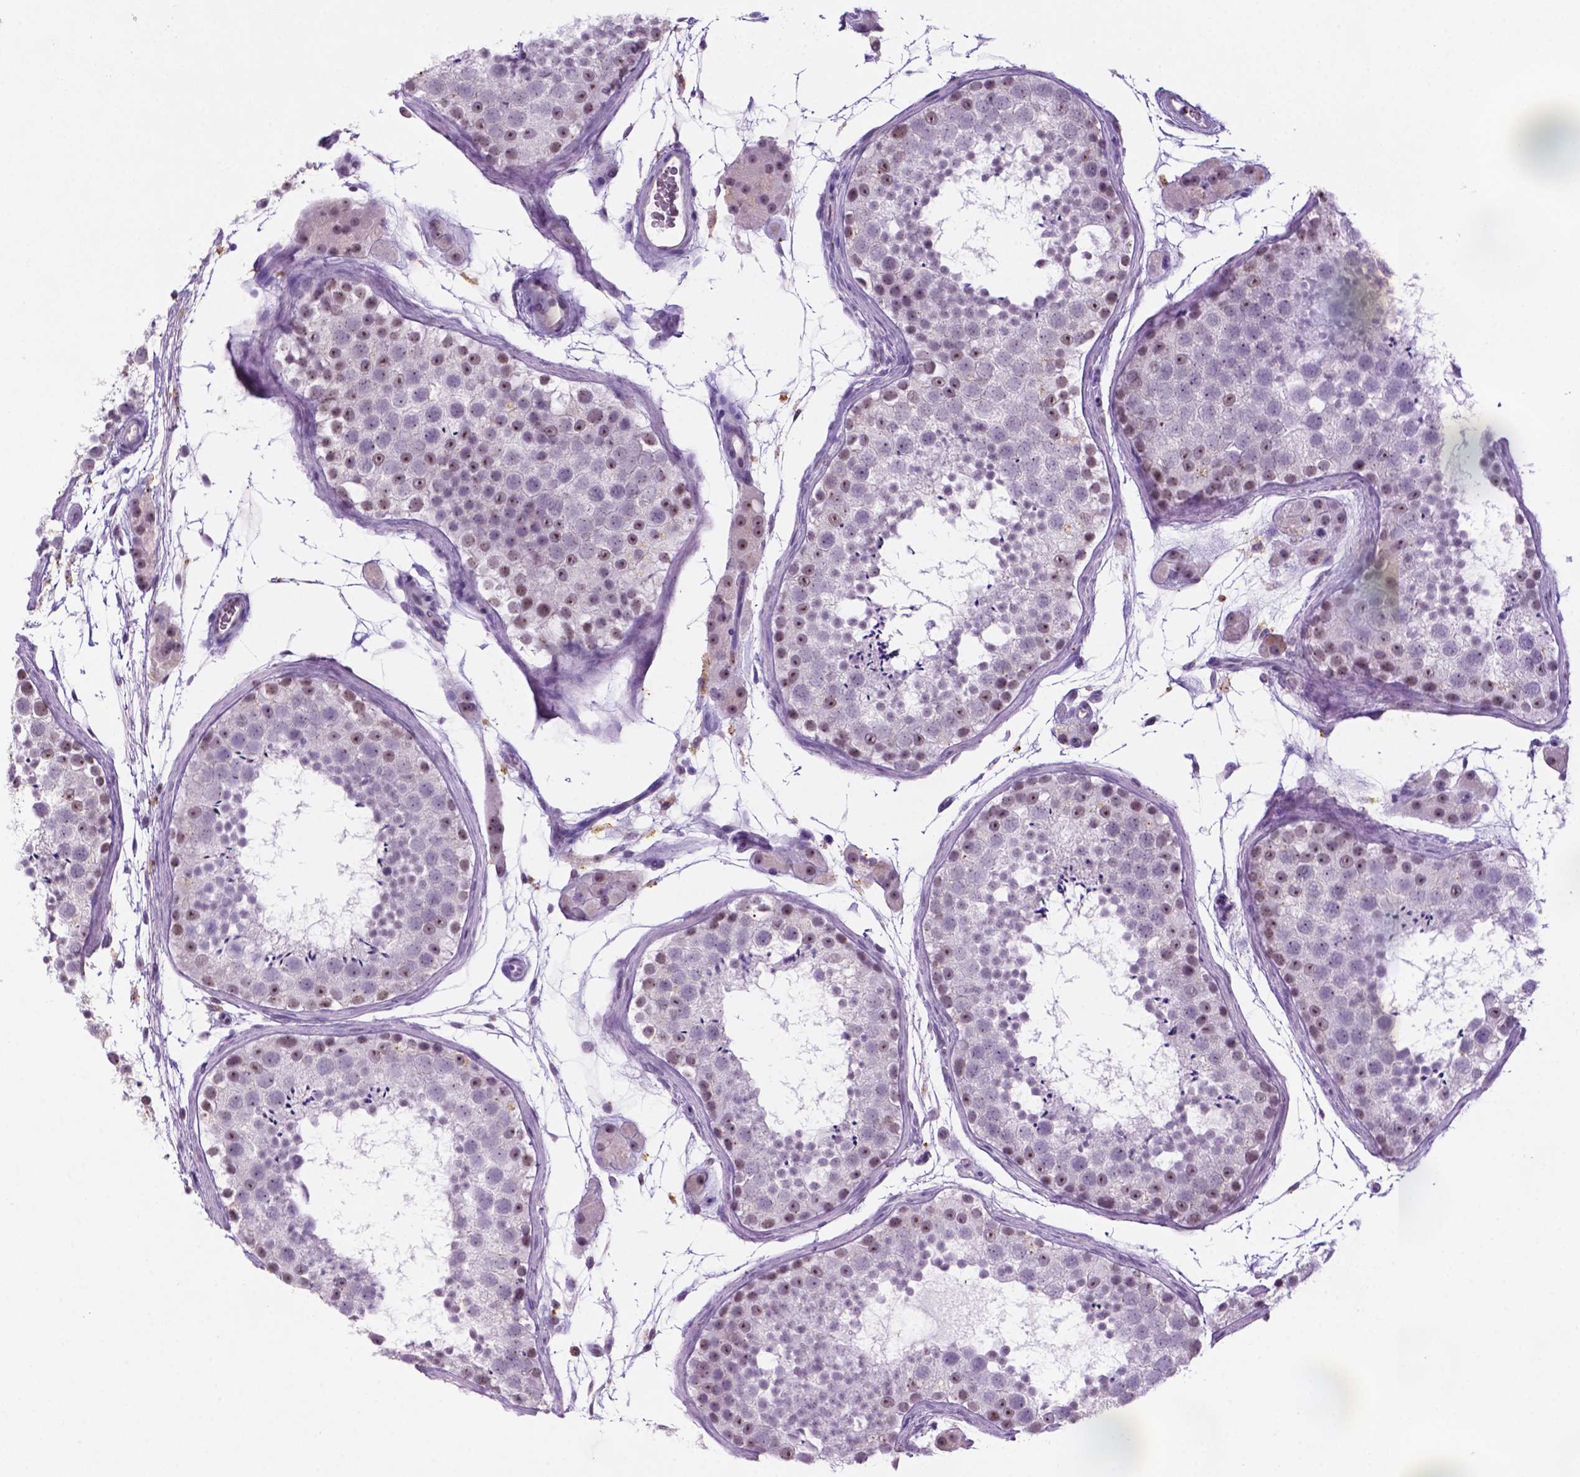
{"staining": {"intensity": "moderate", "quantity": "<25%", "location": "nuclear"}, "tissue": "testis", "cell_type": "Cells in seminiferous ducts", "image_type": "normal", "snomed": [{"axis": "morphology", "description": "Normal tissue, NOS"}, {"axis": "topography", "description": "Testis"}], "caption": "A photomicrograph of testis stained for a protein exhibits moderate nuclear brown staining in cells in seminiferous ducts.", "gene": "C18orf21", "patient": {"sex": "male", "age": 41}}